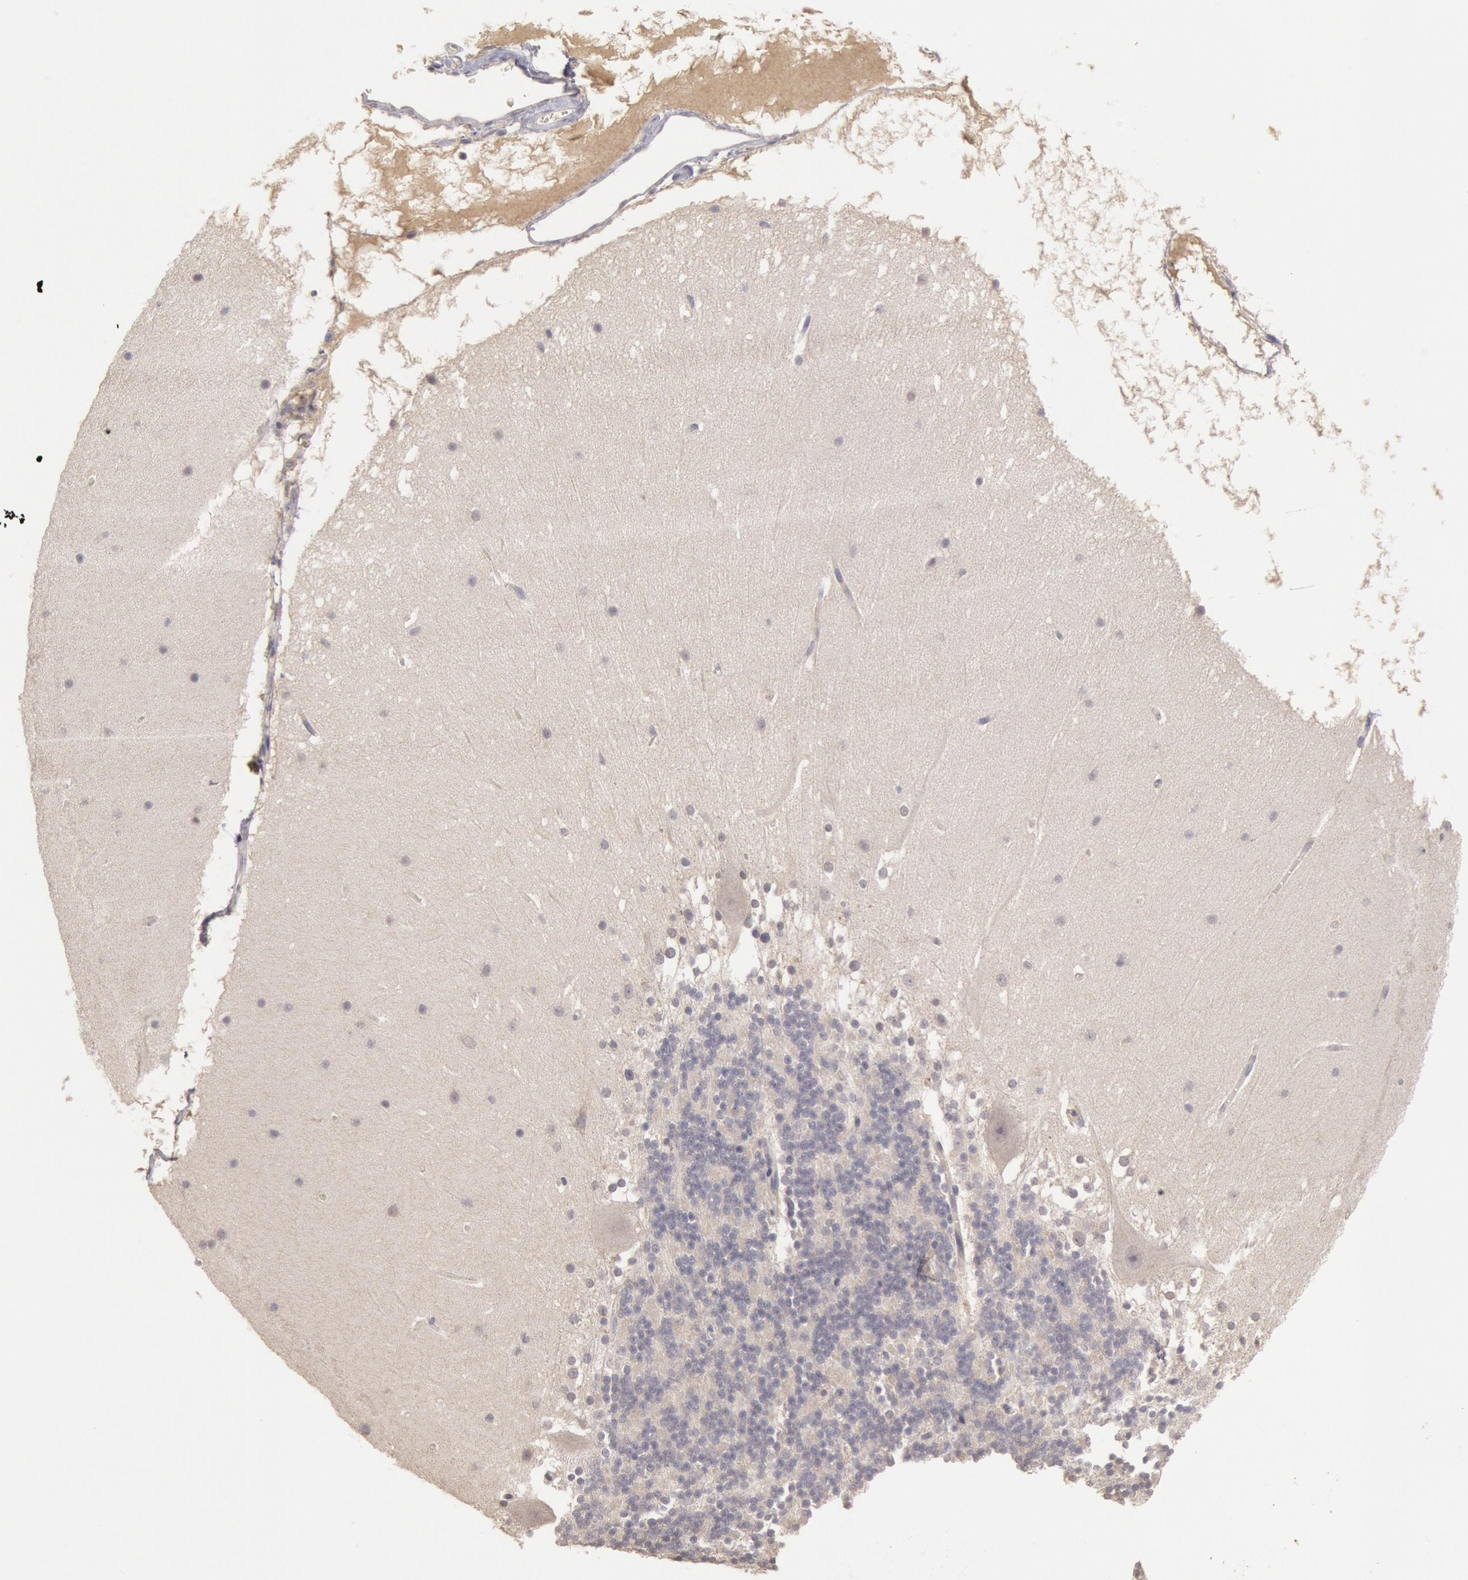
{"staining": {"intensity": "negative", "quantity": "none", "location": "none"}, "tissue": "cerebellum", "cell_type": "Cells in granular layer", "image_type": "normal", "snomed": [{"axis": "morphology", "description": "Normal tissue, NOS"}, {"axis": "topography", "description": "Cerebellum"}], "caption": "Immunohistochemical staining of benign human cerebellum demonstrates no significant positivity in cells in granular layer.", "gene": "ZFP36L1", "patient": {"sex": "female", "age": 19}}